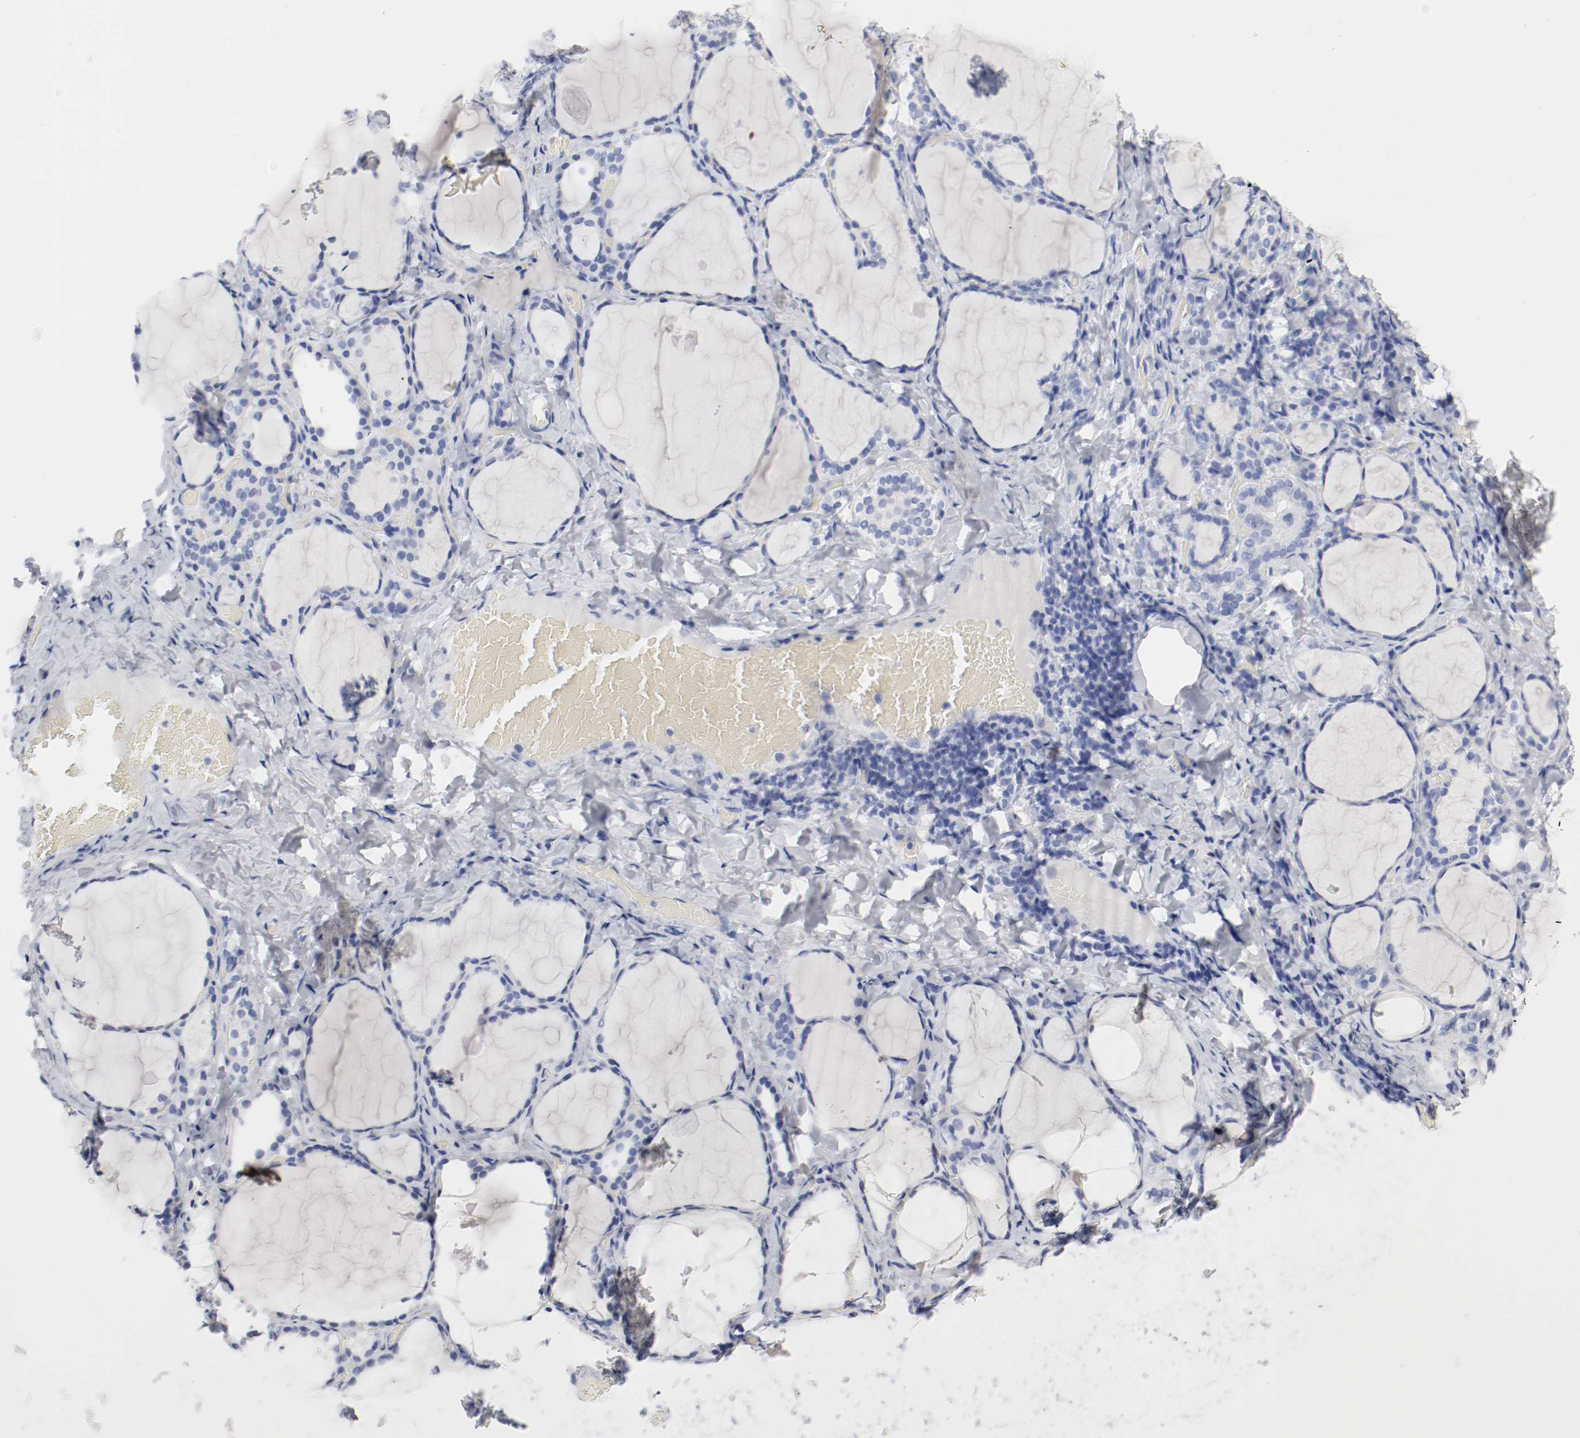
{"staining": {"intensity": "negative", "quantity": "none", "location": "none"}, "tissue": "thyroid gland", "cell_type": "Glandular cells", "image_type": "normal", "snomed": [{"axis": "morphology", "description": "Normal tissue, NOS"}, {"axis": "morphology", "description": "Papillary adenocarcinoma, NOS"}, {"axis": "topography", "description": "Thyroid gland"}], "caption": "The immunohistochemistry photomicrograph has no significant staining in glandular cells of thyroid gland.", "gene": "GAD1", "patient": {"sex": "female", "age": 30}}